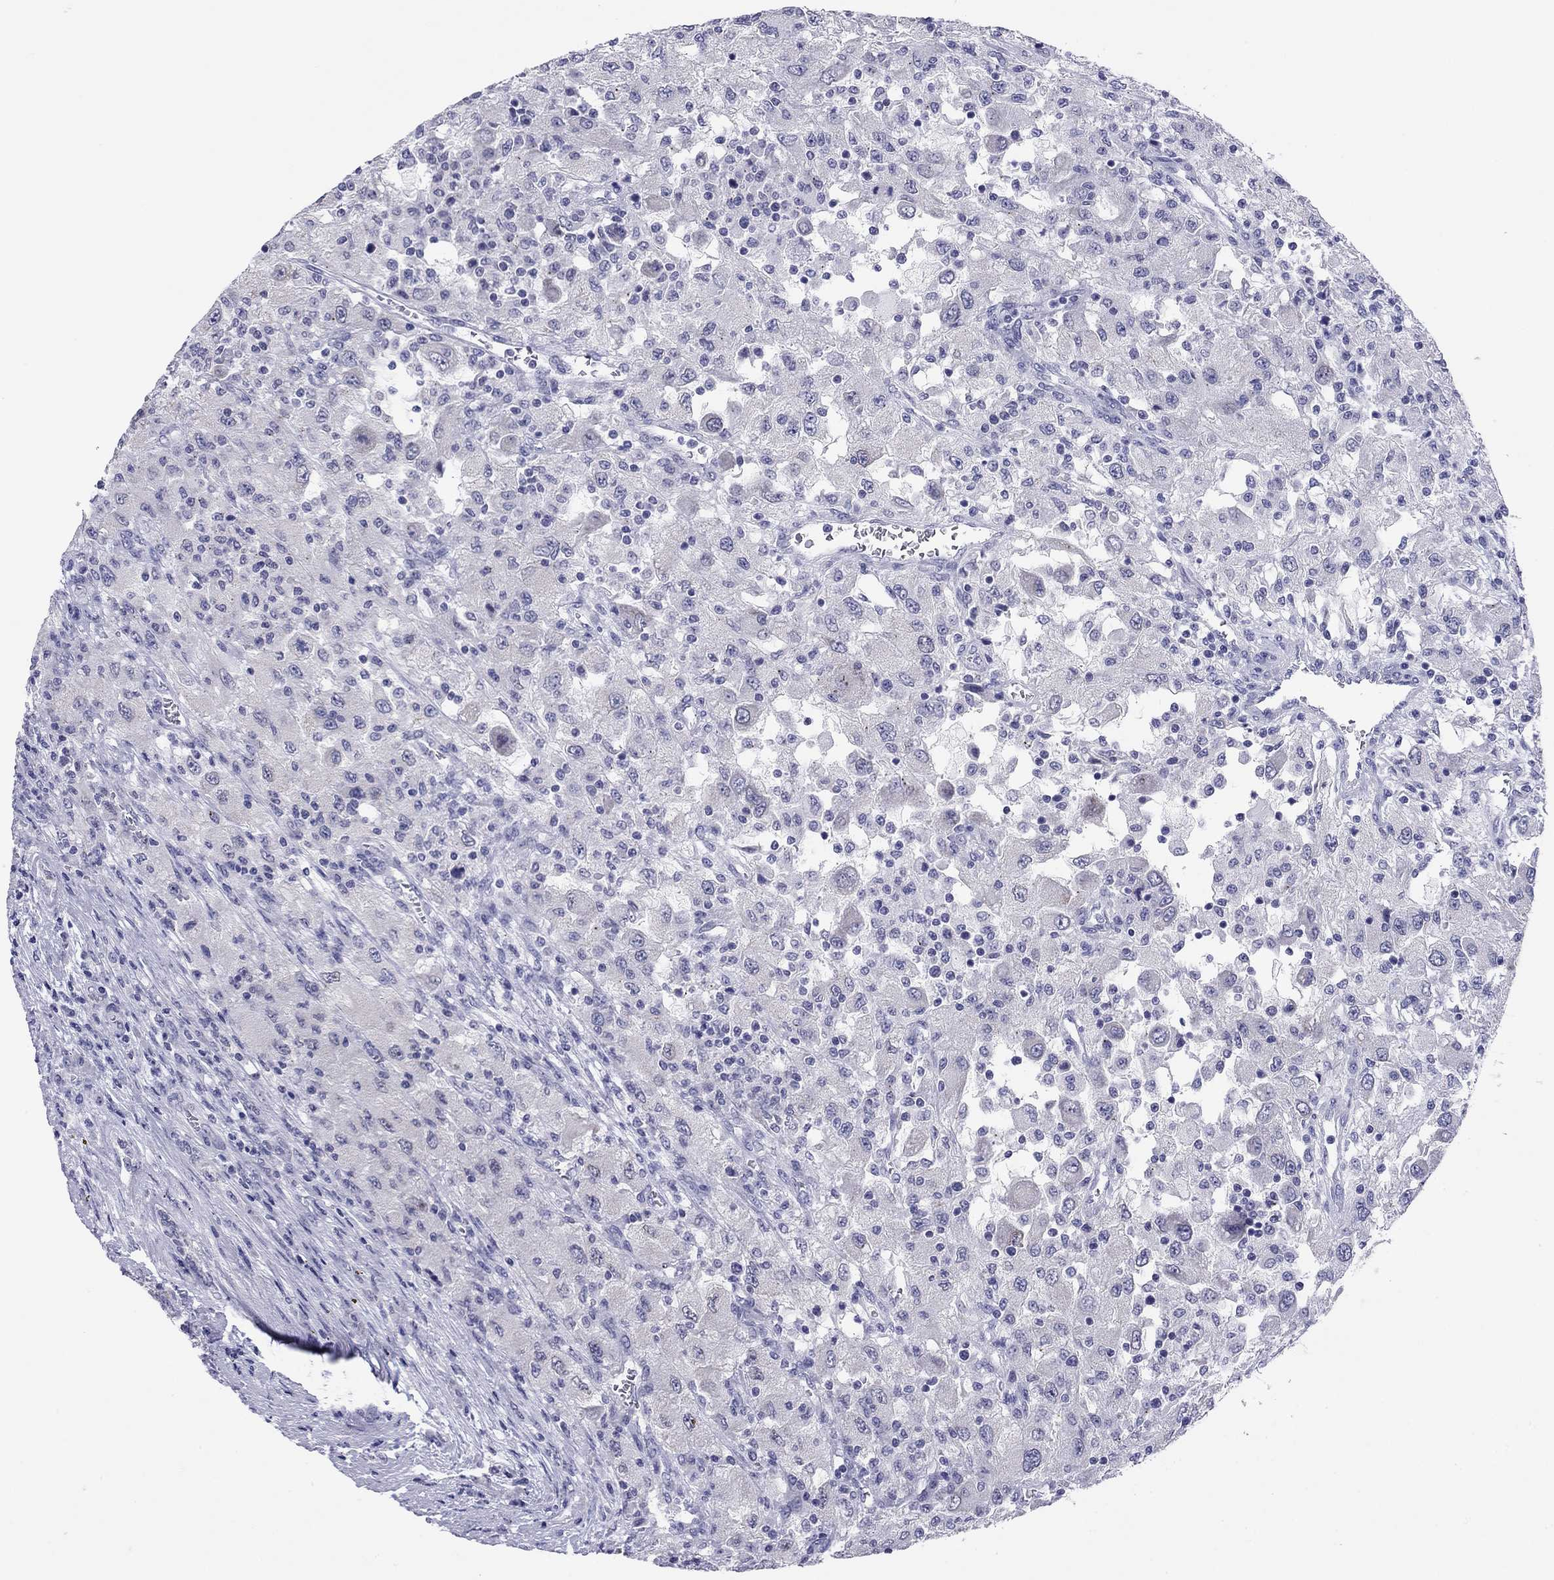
{"staining": {"intensity": "negative", "quantity": "none", "location": "none"}, "tissue": "renal cancer", "cell_type": "Tumor cells", "image_type": "cancer", "snomed": [{"axis": "morphology", "description": "Adenocarcinoma, NOS"}, {"axis": "topography", "description": "Kidney"}], "caption": "The histopathology image exhibits no staining of tumor cells in renal cancer.", "gene": "ARMC12", "patient": {"sex": "female", "age": 67}}